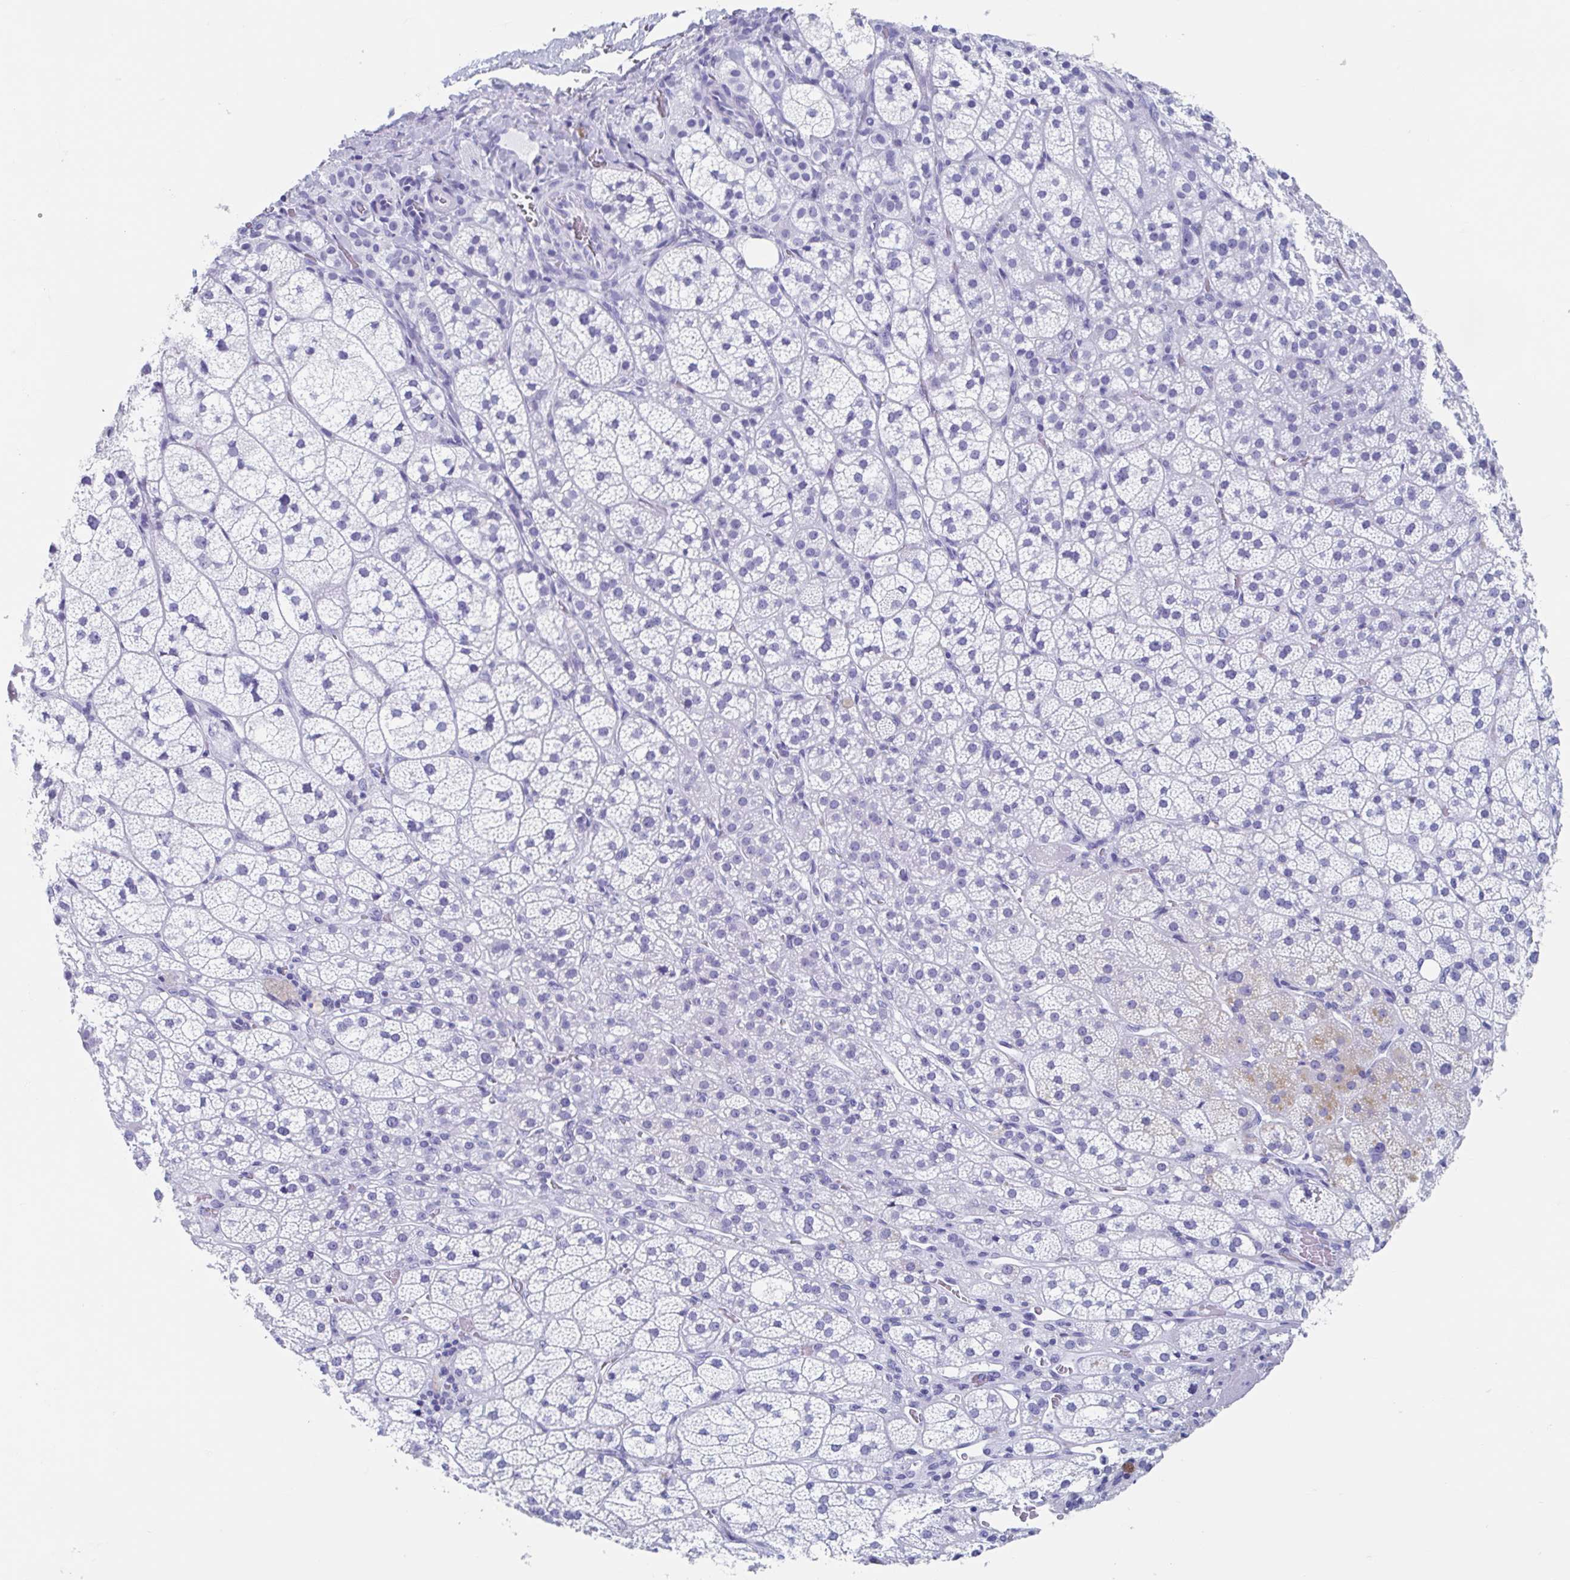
{"staining": {"intensity": "negative", "quantity": "none", "location": "none"}, "tissue": "adrenal gland", "cell_type": "Glandular cells", "image_type": "normal", "snomed": [{"axis": "morphology", "description": "Normal tissue, NOS"}, {"axis": "topography", "description": "Adrenal gland"}], "caption": "High magnification brightfield microscopy of normal adrenal gland stained with DAB (brown) and counterstained with hematoxylin (blue): glandular cells show no significant staining.", "gene": "HDGFL1", "patient": {"sex": "female", "age": 60}}